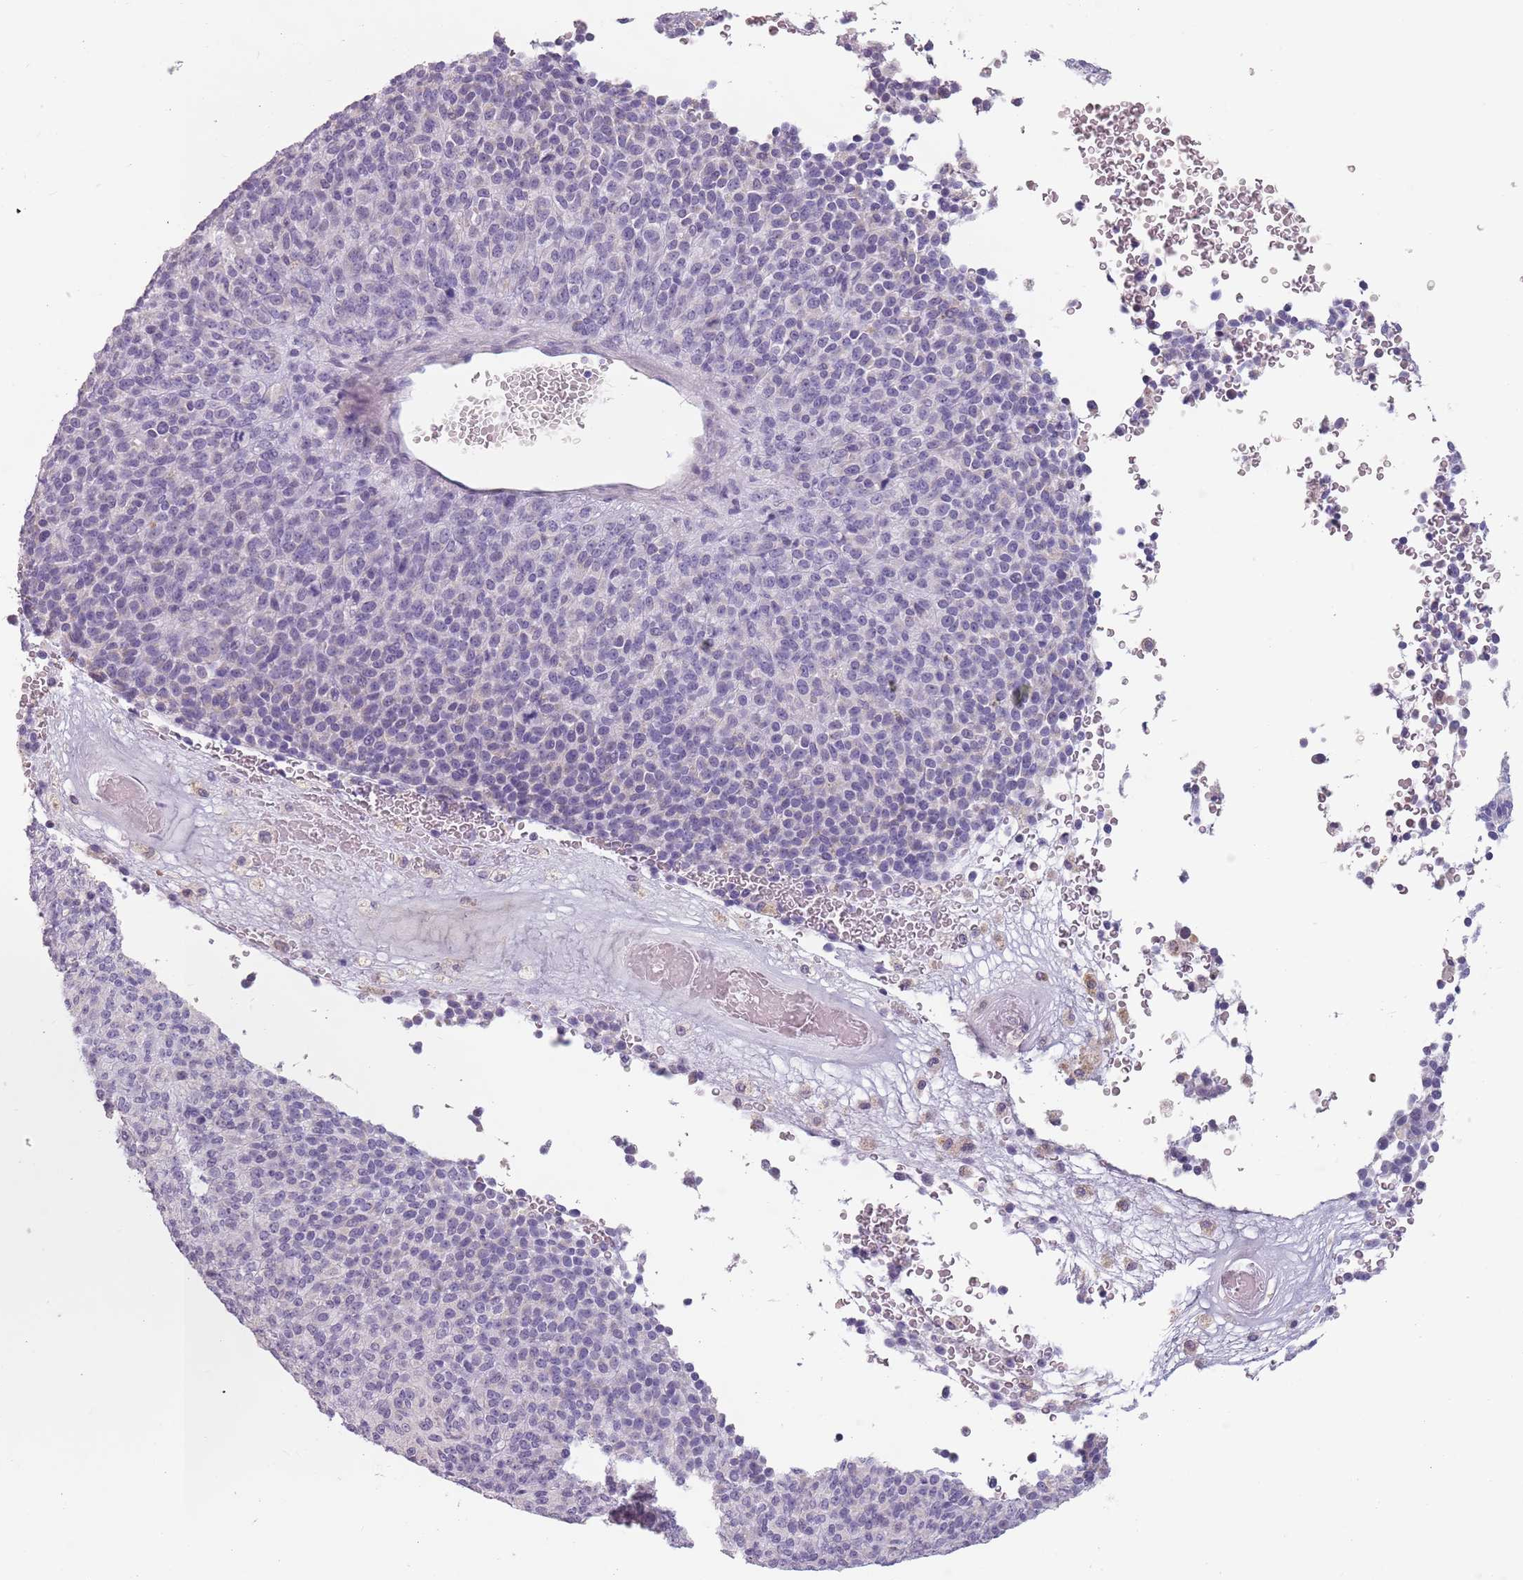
{"staining": {"intensity": "negative", "quantity": "none", "location": "none"}, "tissue": "melanoma", "cell_type": "Tumor cells", "image_type": "cancer", "snomed": [{"axis": "morphology", "description": "Malignant melanoma, Metastatic site"}, {"axis": "topography", "description": "Brain"}], "caption": "Melanoma stained for a protein using immunohistochemistry displays no positivity tumor cells.", "gene": "CEP19", "patient": {"sex": "female", "age": 56}}